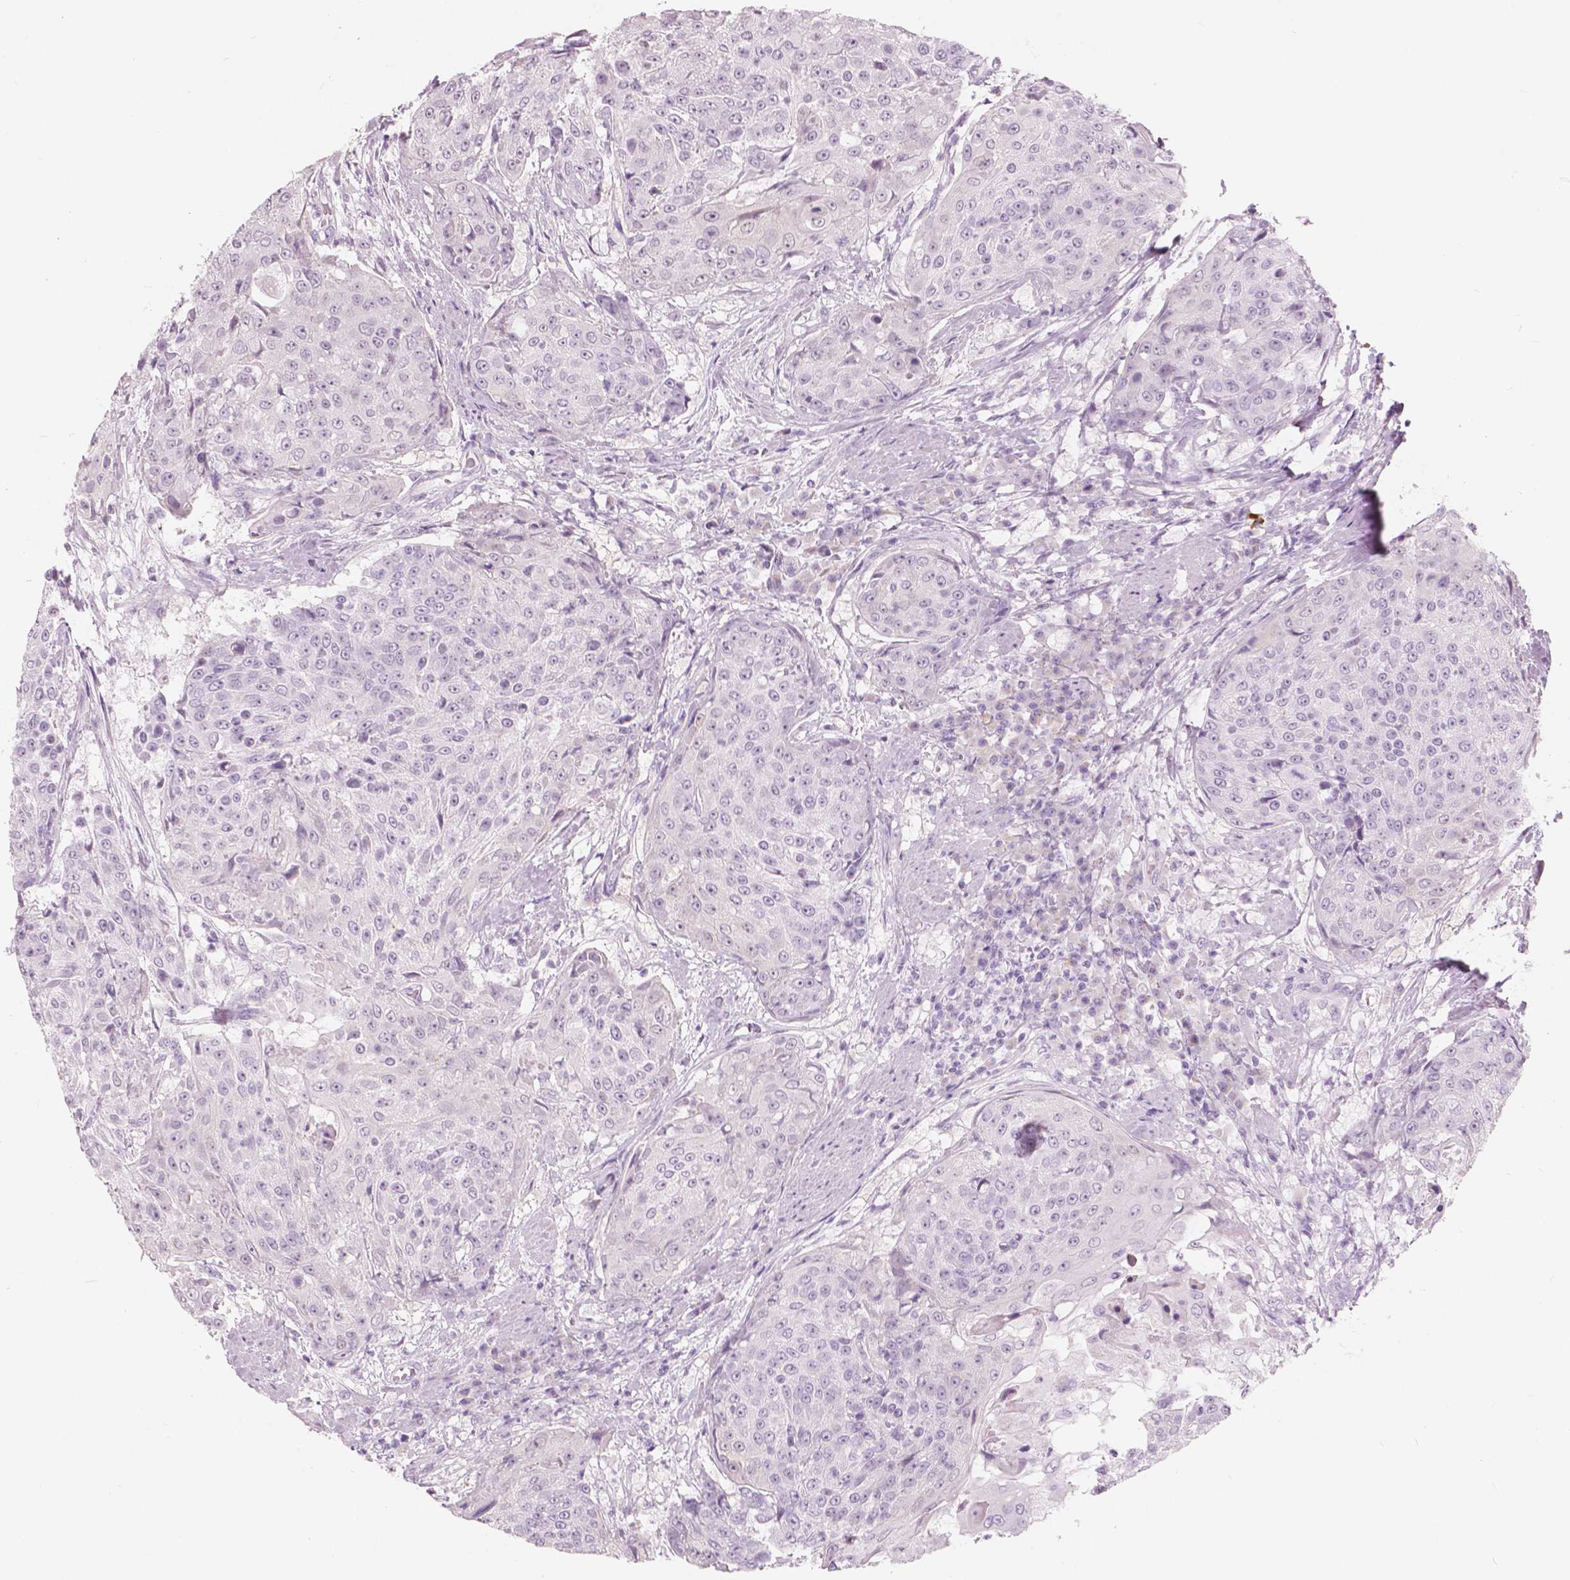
{"staining": {"intensity": "negative", "quantity": "none", "location": "none"}, "tissue": "urothelial cancer", "cell_type": "Tumor cells", "image_type": "cancer", "snomed": [{"axis": "morphology", "description": "Urothelial carcinoma, High grade"}, {"axis": "topography", "description": "Urinary bladder"}], "caption": "The immunohistochemistry histopathology image has no significant positivity in tumor cells of urothelial cancer tissue.", "gene": "A4GNT", "patient": {"sex": "female", "age": 63}}